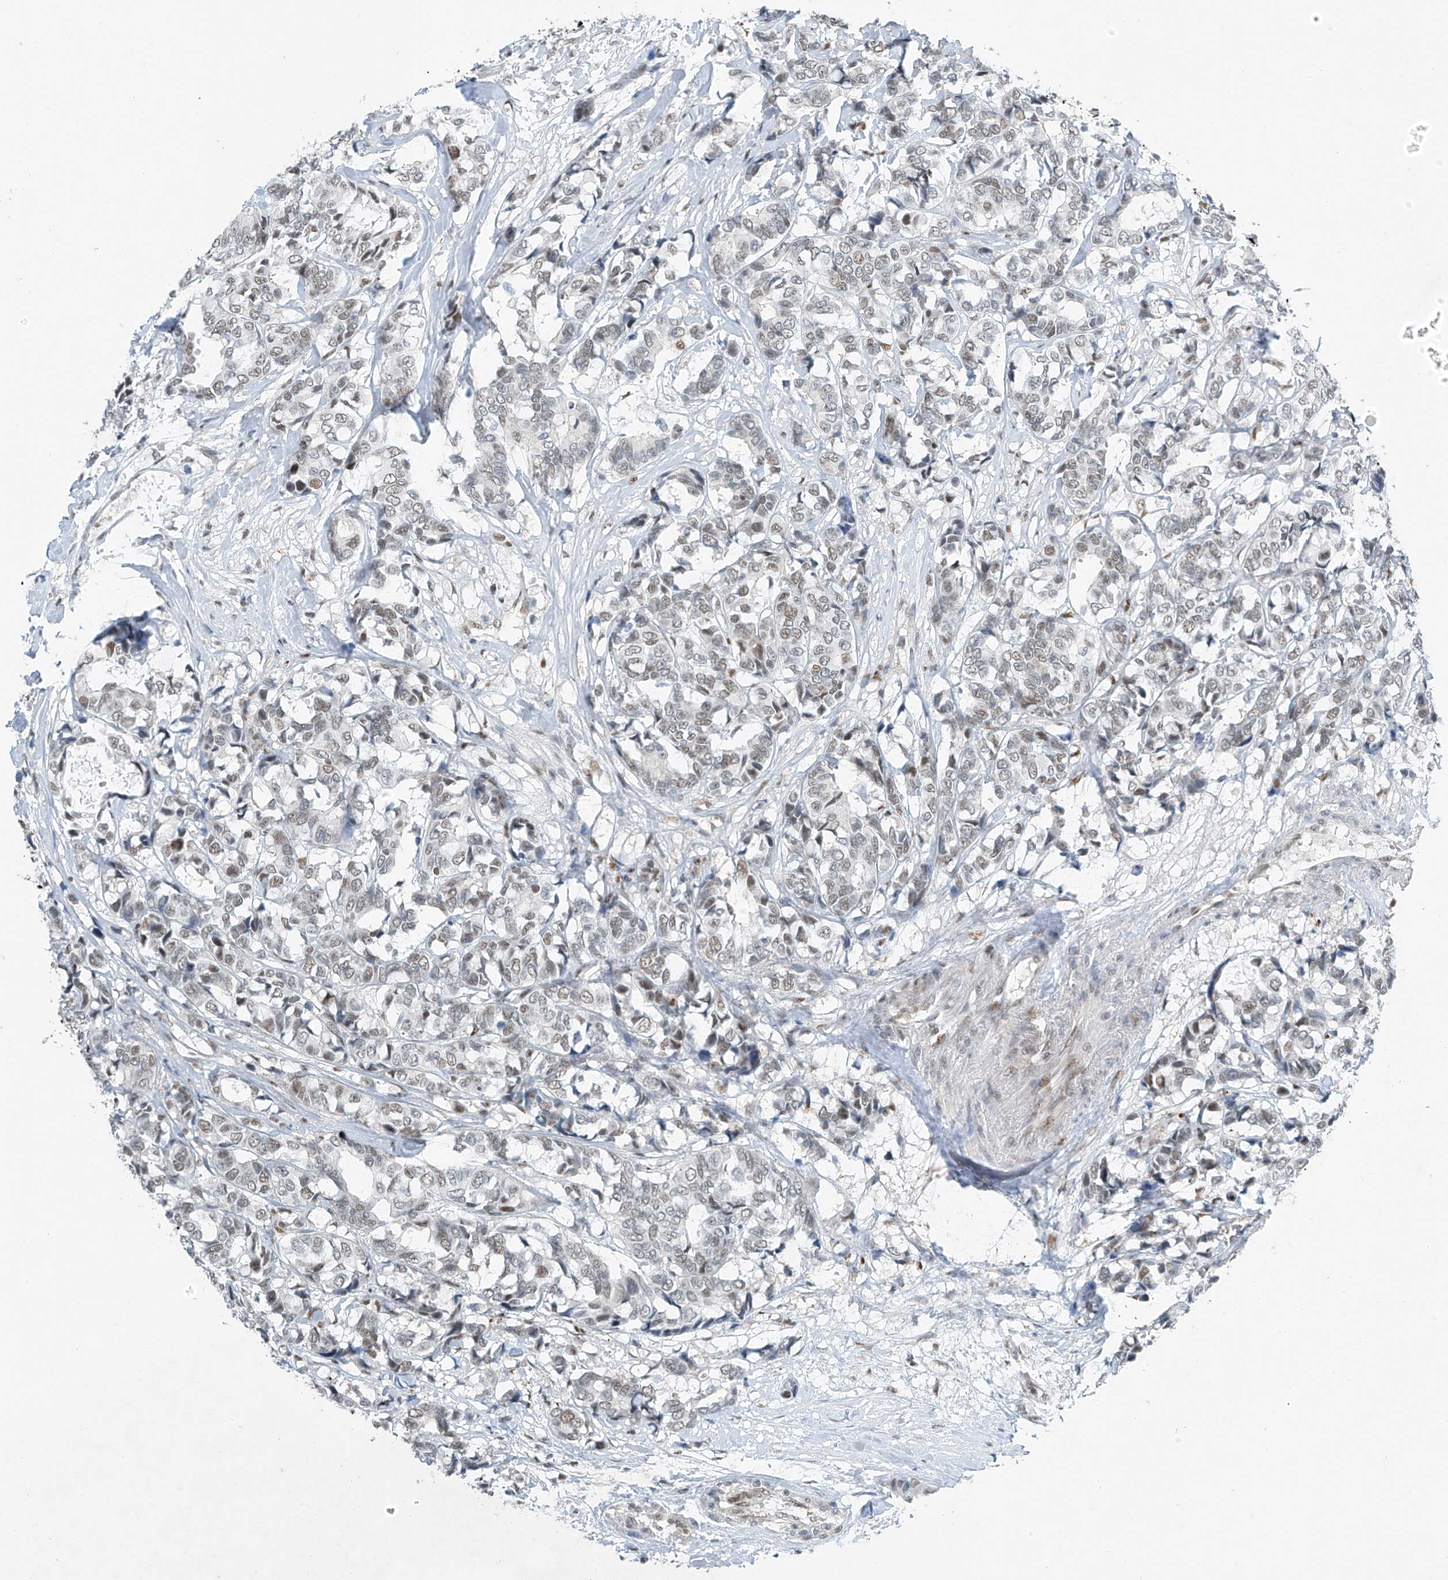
{"staining": {"intensity": "moderate", "quantity": ">75%", "location": "nuclear"}, "tissue": "breast cancer", "cell_type": "Tumor cells", "image_type": "cancer", "snomed": [{"axis": "morphology", "description": "Duct carcinoma"}, {"axis": "topography", "description": "Breast"}], "caption": "This photomicrograph exhibits breast cancer stained with IHC to label a protein in brown. The nuclear of tumor cells show moderate positivity for the protein. Nuclei are counter-stained blue.", "gene": "TAF8", "patient": {"sex": "female", "age": 87}}